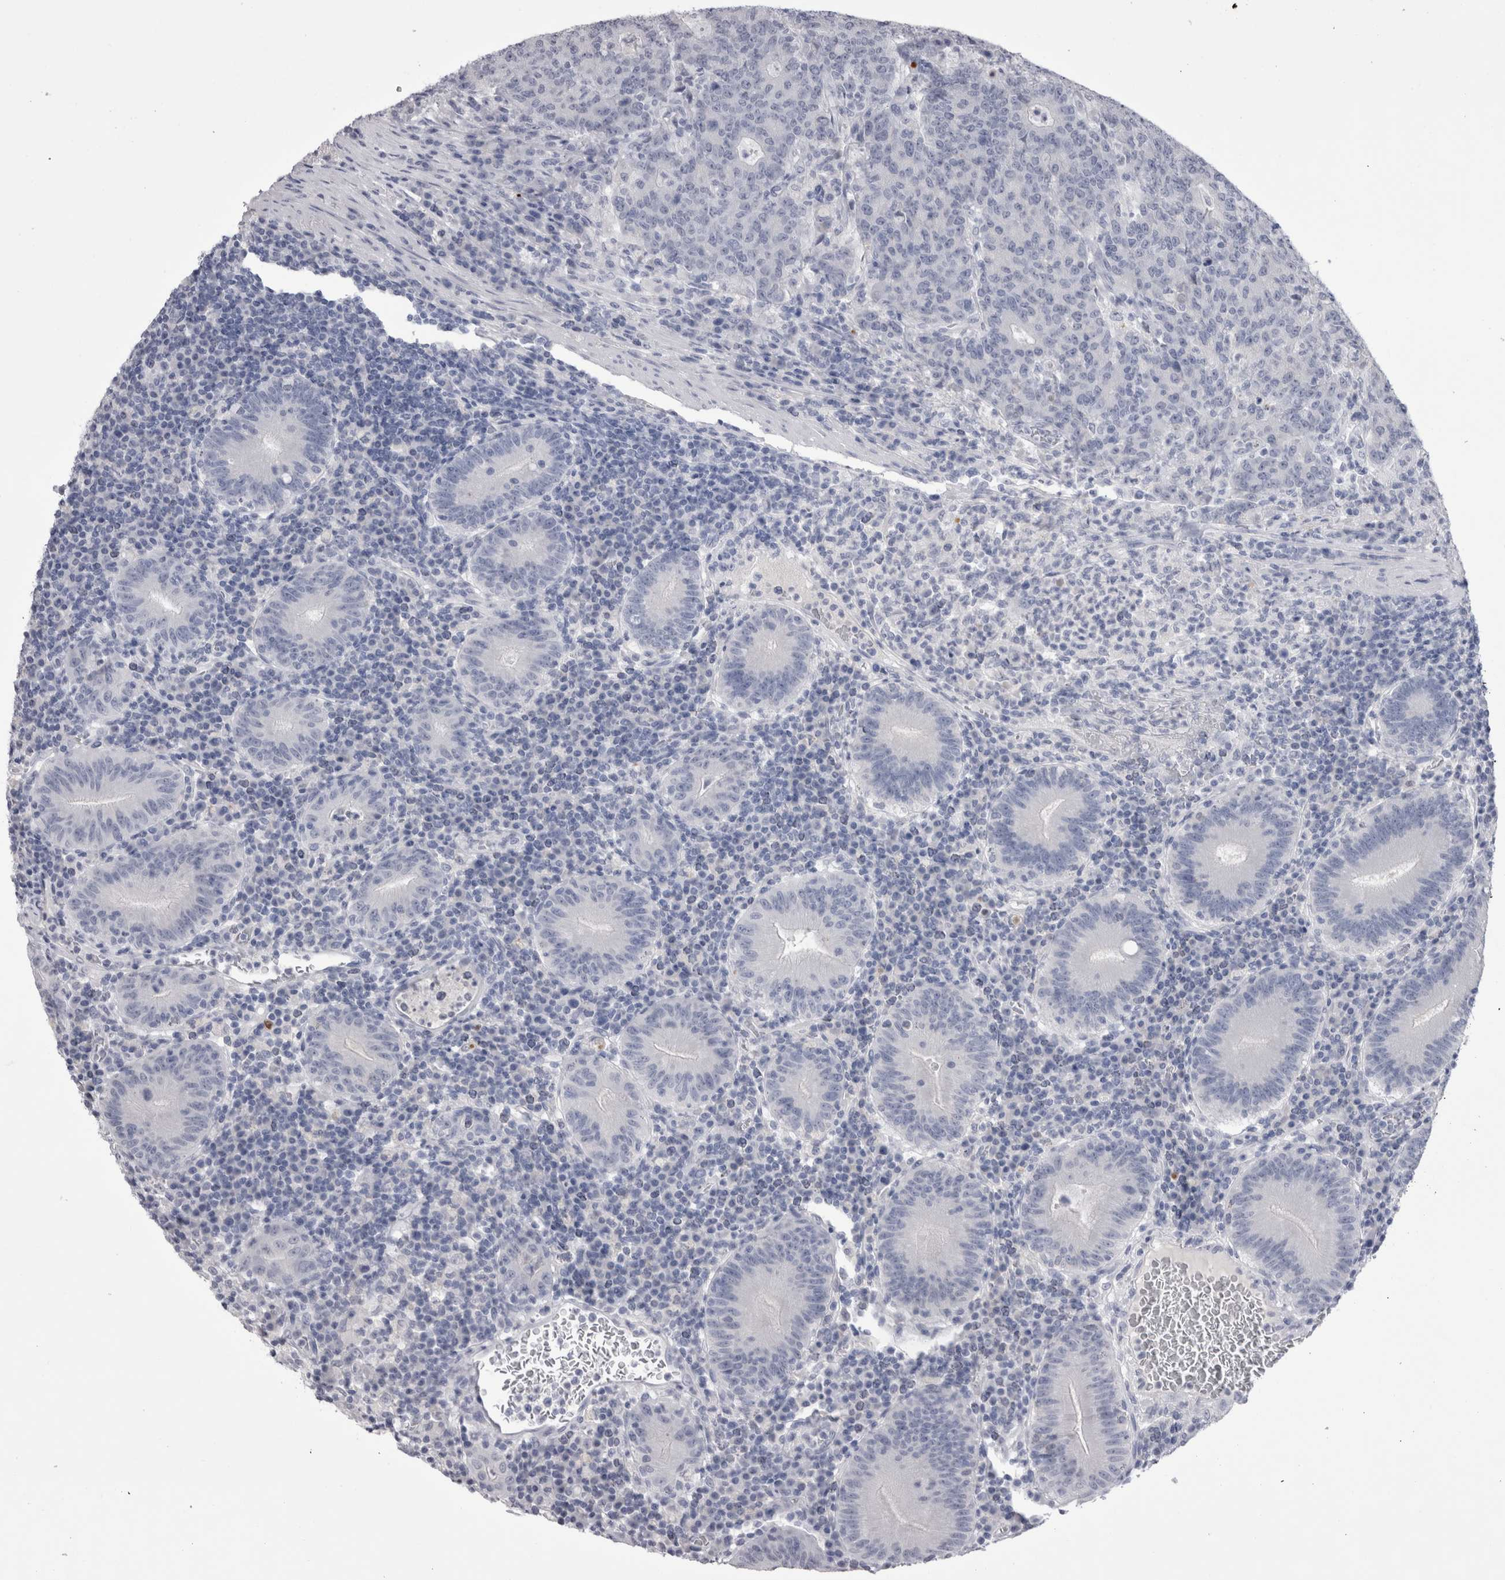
{"staining": {"intensity": "negative", "quantity": "none", "location": "none"}, "tissue": "colorectal cancer", "cell_type": "Tumor cells", "image_type": "cancer", "snomed": [{"axis": "morphology", "description": "Adenocarcinoma, NOS"}, {"axis": "topography", "description": "Colon"}], "caption": "Tumor cells show no significant expression in colorectal cancer (adenocarcinoma).", "gene": "ADAM2", "patient": {"sex": "female", "age": 75}}